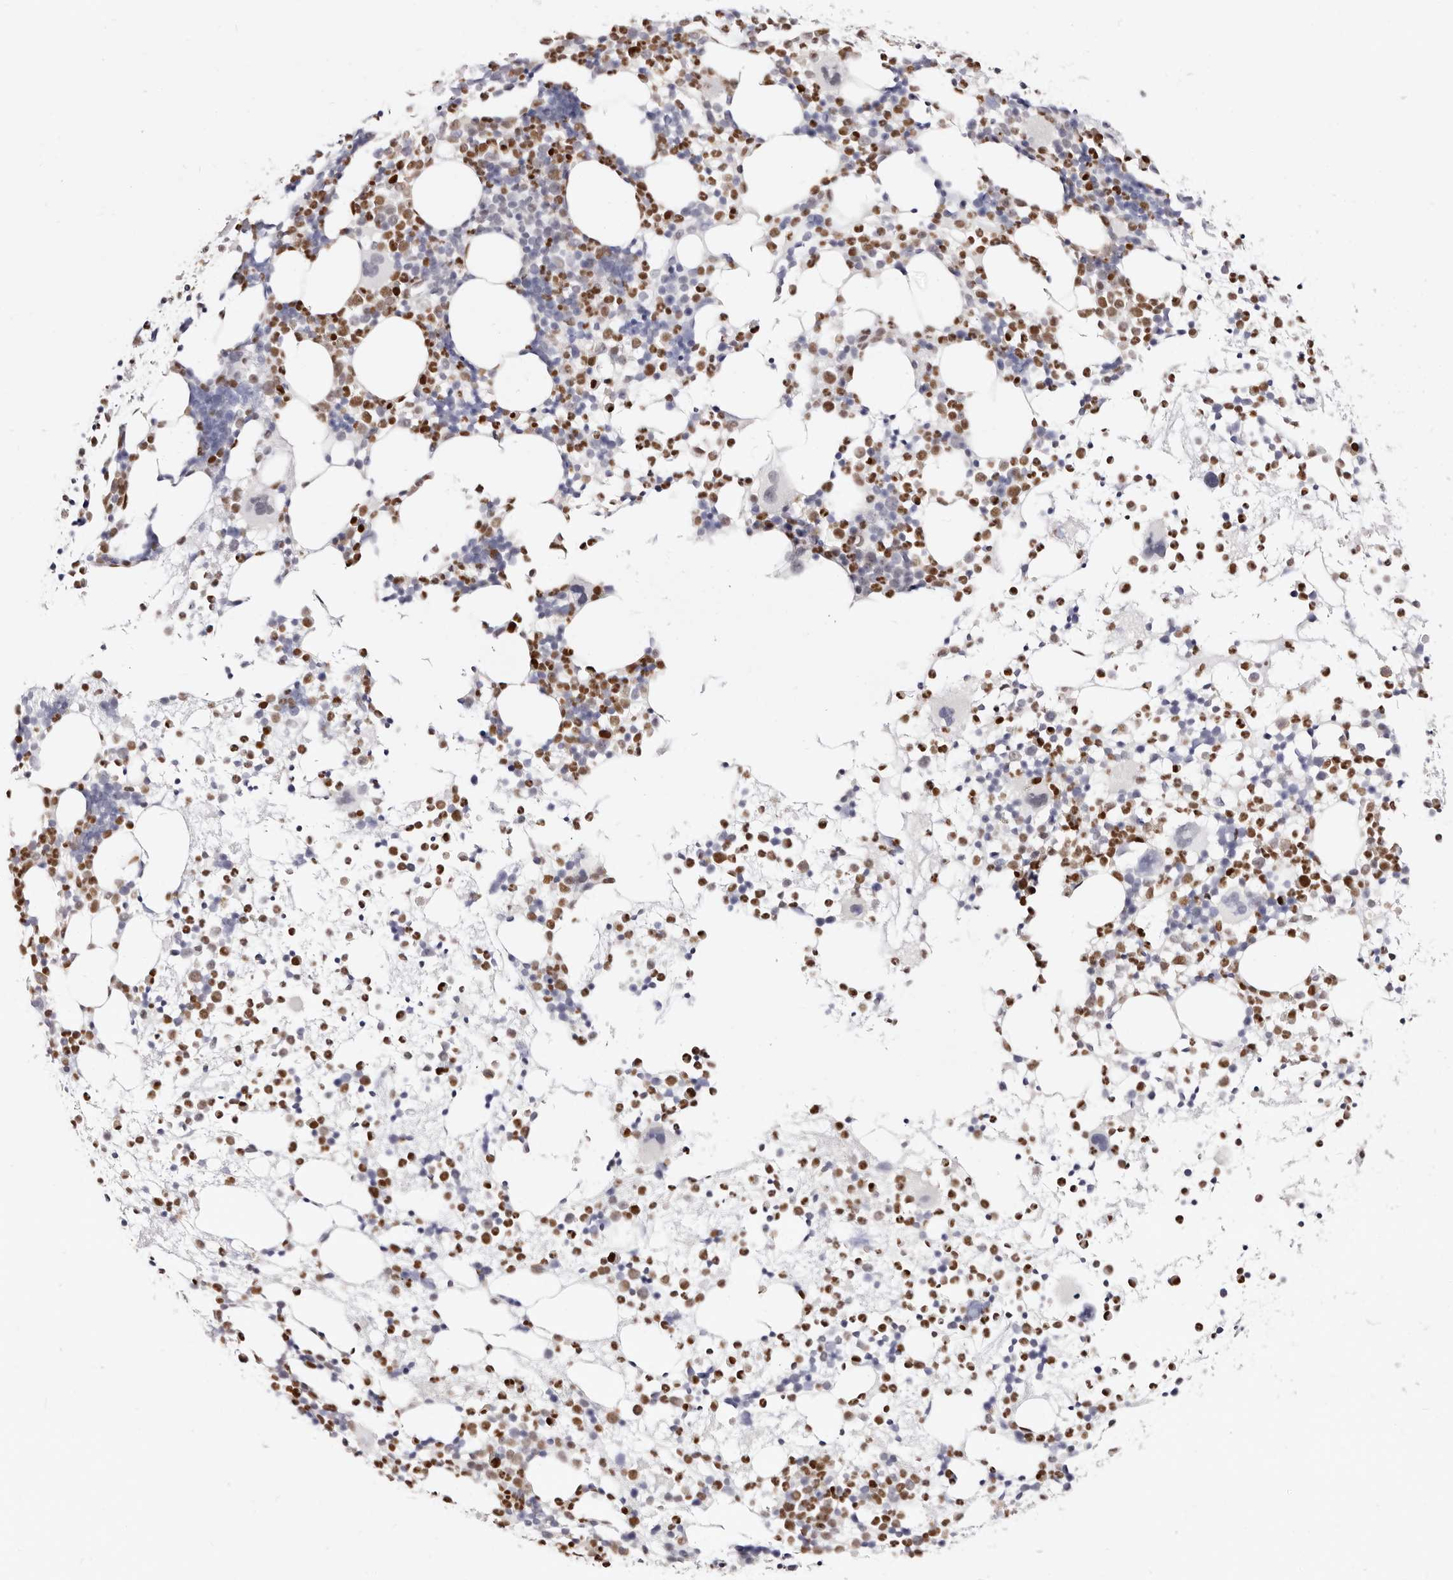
{"staining": {"intensity": "strong", "quantity": "25%-75%", "location": "nuclear"}, "tissue": "bone marrow", "cell_type": "Hematopoietic cells", "image_type": "normal", "snomed": [{"axis": "morphology", "description": "Normal tissue, NOS"}, {"axis": "topography", "description": "Bone marrow"}], "caption": "Immunohistochemical staining of normal human bone marrow reveals 25%-75% levels of strong nuclear protein staining in approximately 25%-75% of hematopoietic cells. (DAB (3,3'-diaminobenzidine) IHC, brown staining for protein, blue staining for nuclei).", "gene": "TKT", "patient": {"sex": "female", "age": 57}}